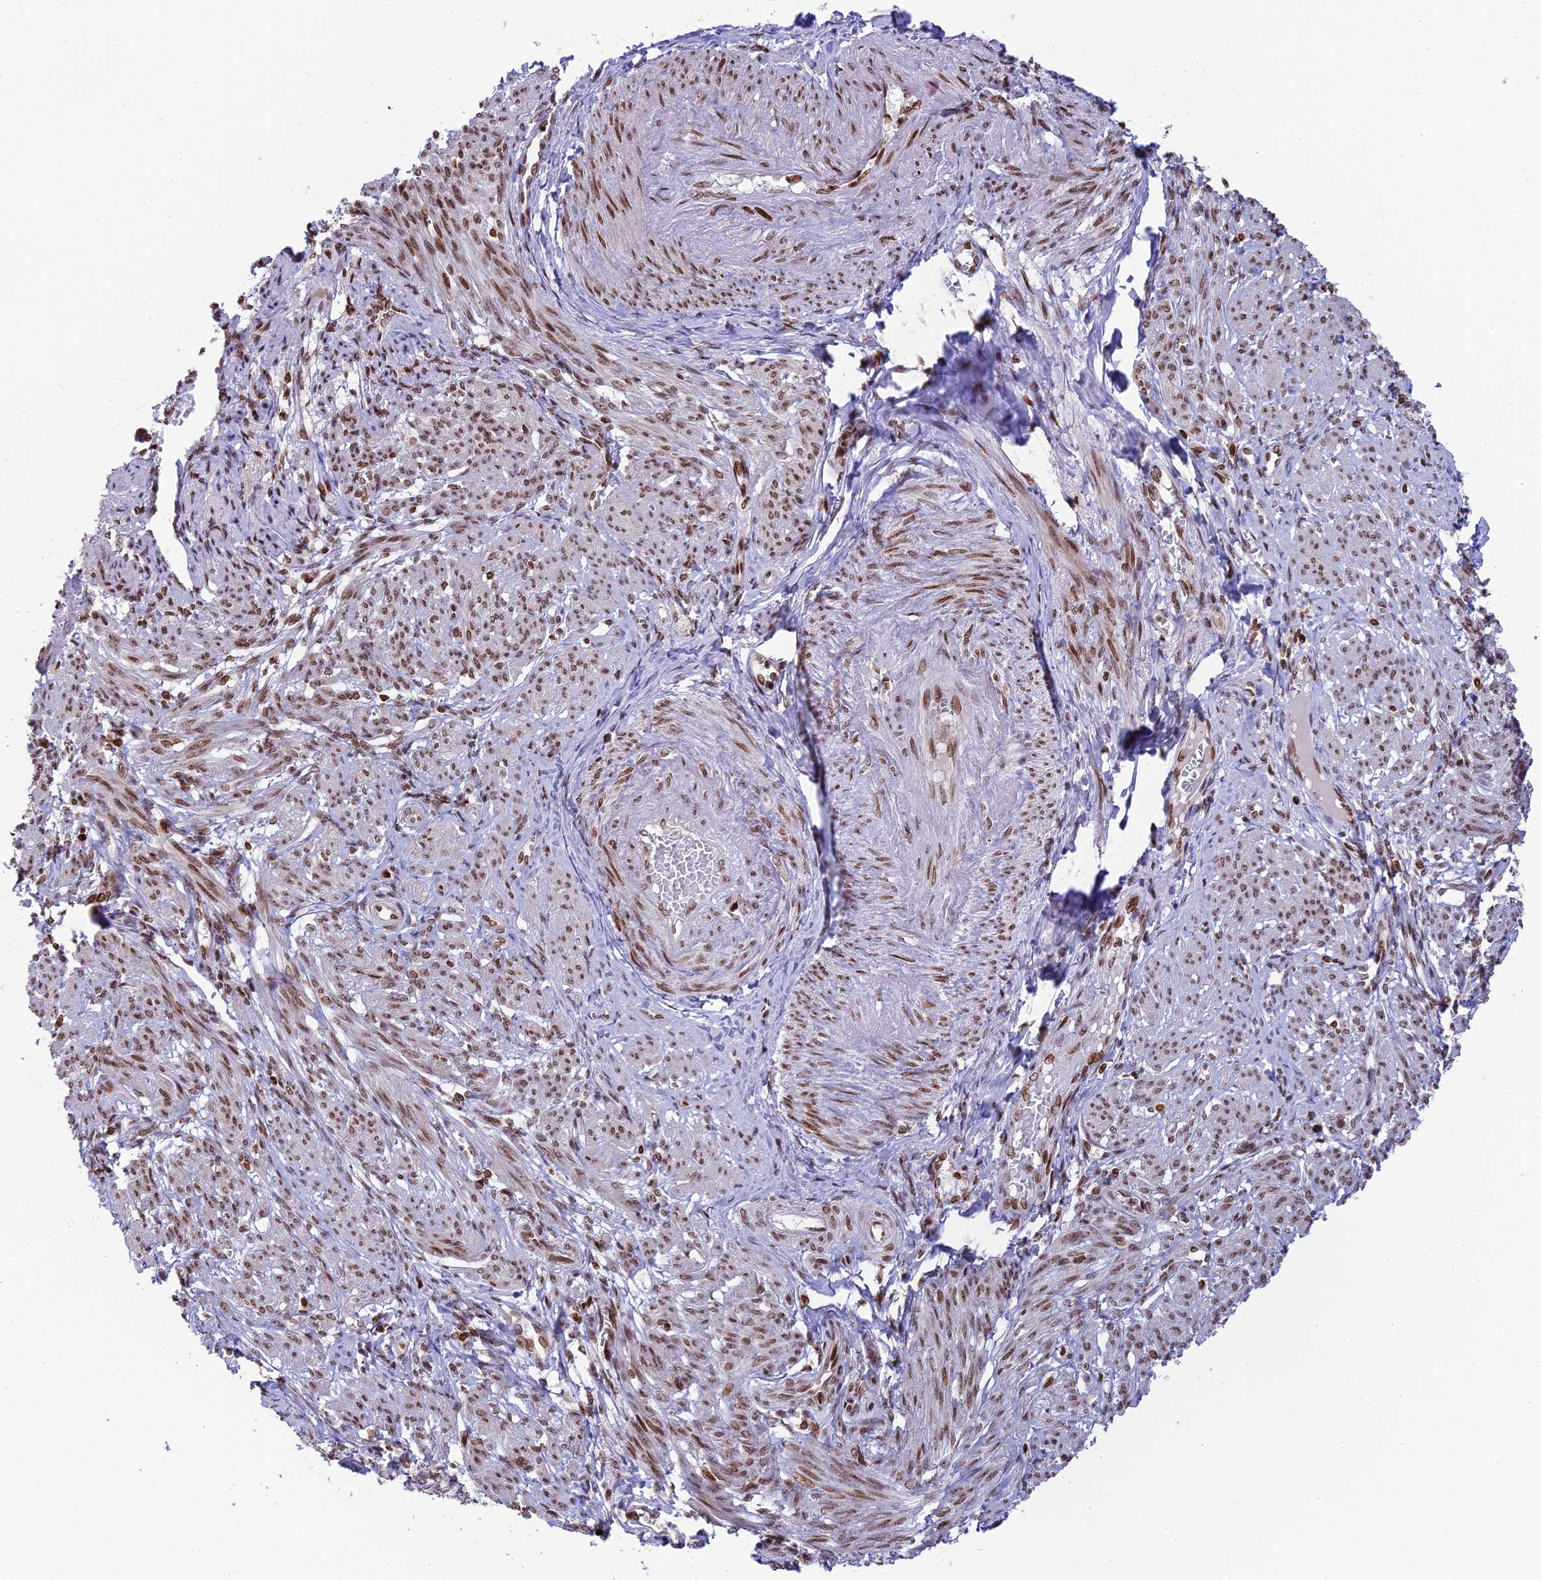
{"staining": {"intensity": "moderate", "quantity": ">75%", "location": "nuclear"}, "tissue": "smooth muscle", "cell_type": "Smooth muscle cells", "image_type": "normal", "snomed": [{"axis": "morphology", "description": "Normal tissue, NOS"}, {"axis": "topography", "description": "Smooth muscle"}], "caption": "Brown immunohistochemical staining in normal human smooth muscle shows moderate nuclear staining in about >75% of smooth muscle cells.", "gene": "TET2", "patient": {"sex": "female", "age": 39}}